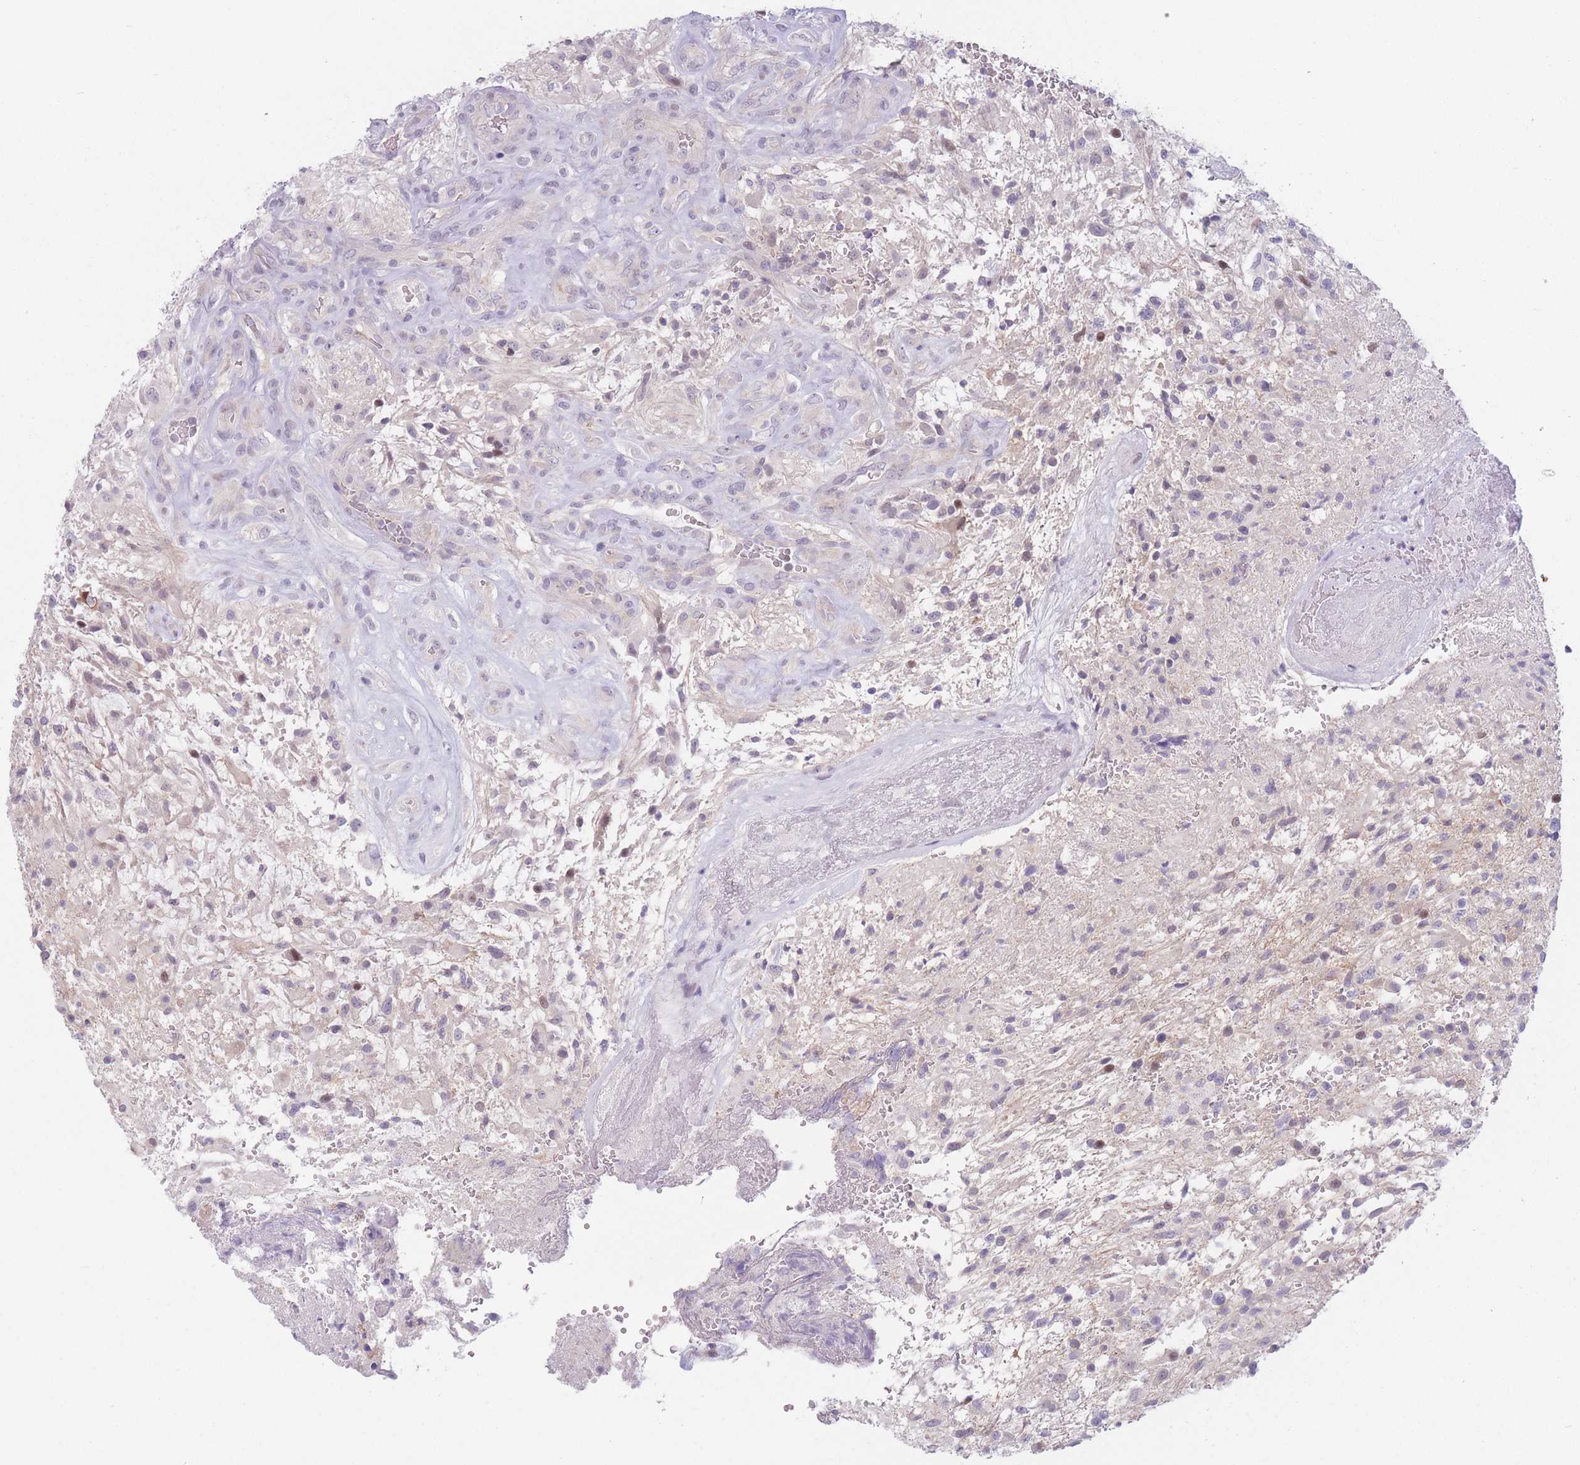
{"staining": {"intensity": "negative", "quantity": "none", "location": "none"}, "tissue": "glioma", "cell_type": "Tumor cells", "image_type": "cancer", "snomed": [{"axis": "morphology", "description": "Glioma, malignant, High grade"}, {"axis": "topography", "description": "Brain"}], "caption": "Immunohistochemistry (IHC) photomicrograph of human glioma stained for a protein (brown), which shows no positivity in tumor cells.", "gene": "ZNF439", "patient": {"sex": "male", "age": 56}}